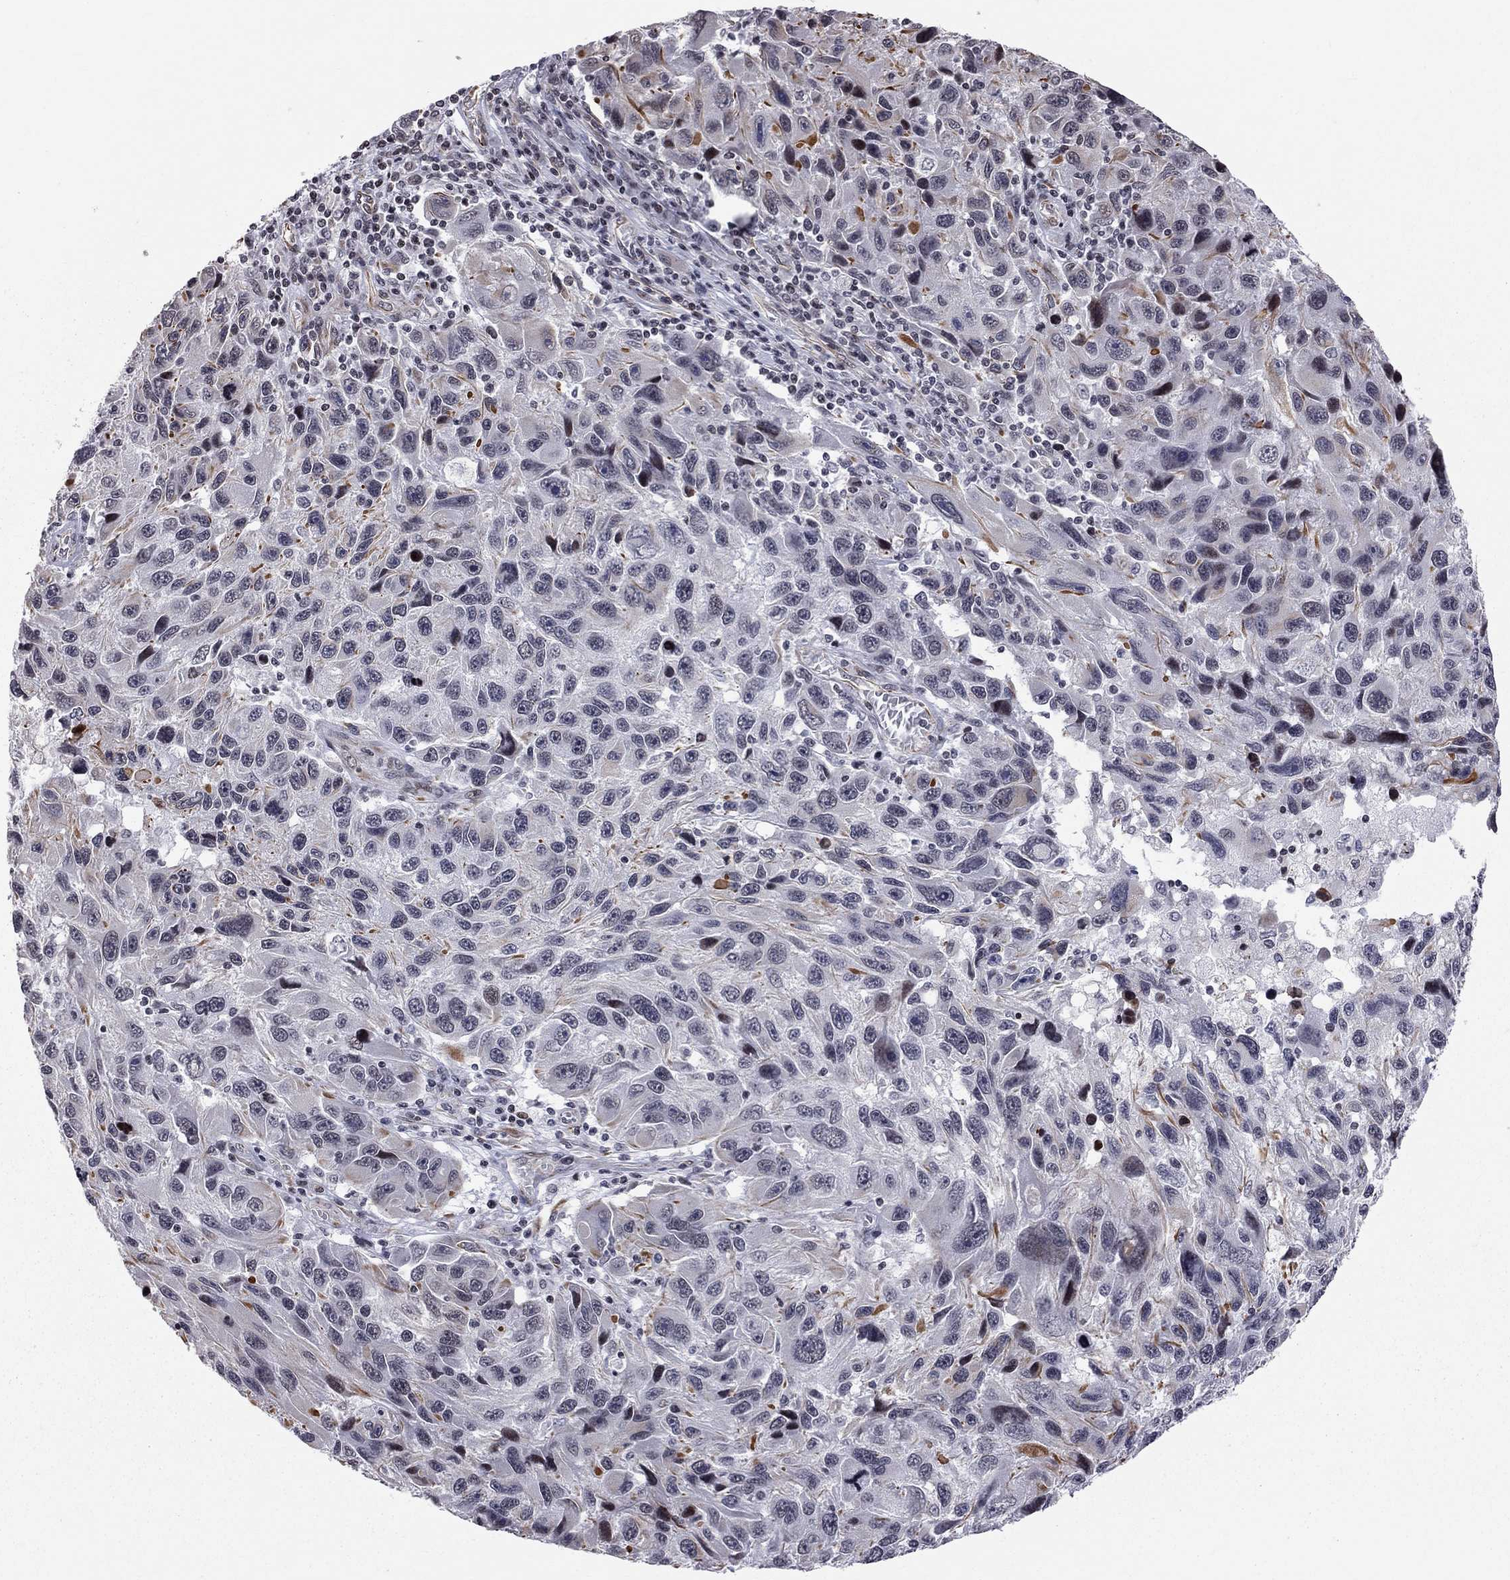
{"staining": {"intensity": "negative", "quantity": "none", "location": "none"}, "tissue": "melanoma", "cell_type": "Tumor cells", "image_type": "cancer", "snomed": [{"axis": "morphology", "description": "Malignant melanoma, NOS"}, {"axis": "topography", "description": "Skin"}], "caption": "Protein analysis of melanoma exhibits no significant staining in tumor cells. (Brightfield microscopy of DAB (3,3'-diaminobenzidine) IHC at high magnification).", "gene": "MTNR1B", "patient": {"sex": "male", "age": 53}}